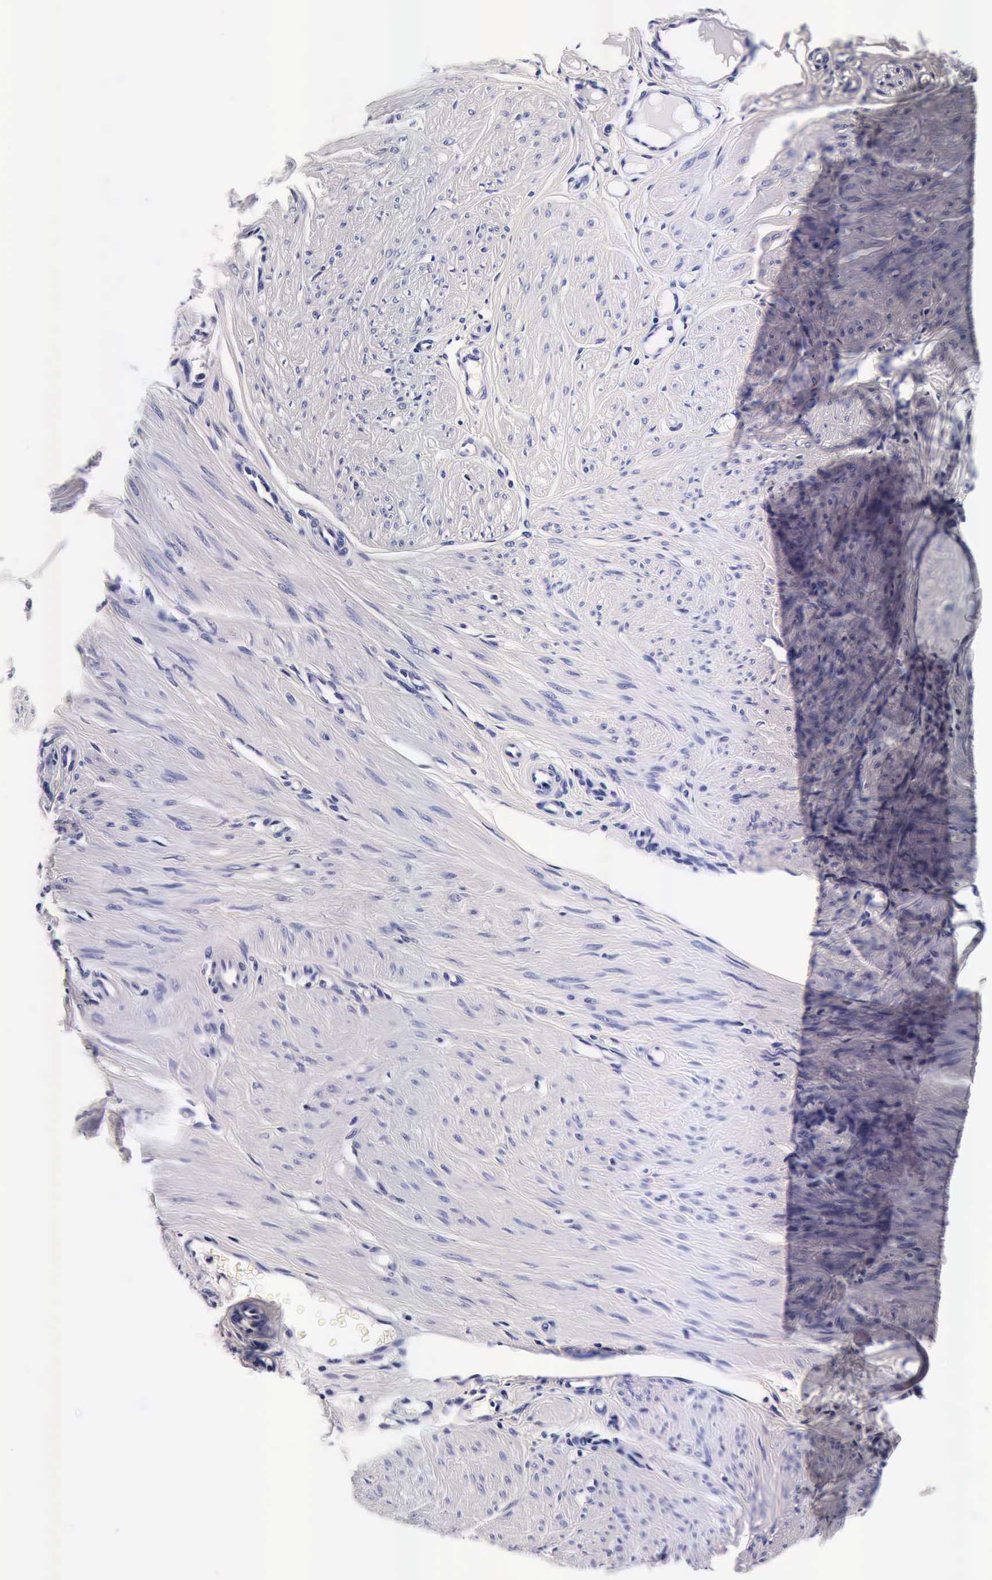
{"staining": {"intensity": "negative", "quantity": "none", "location": "none"}, "tissue": "smooth muscle", "cell_type": "Smooth muscle cells", "image_type": "normal", "snomed": [{"axis": "morphology", "description": "Normal tissue, NOS"}, {"axis": "topography", "description": "Uterus"}], "caption": "The image demonstrates no staining of smooth muscle cells in benign smooth muscle. (DAB (3,3'-diaminobenzidine) immunohistochemistry (IHC) visualized using brightfield microscopy, high magnification).", "gene": "IAPP", "patient": {"sex": "female", "age": 45}}